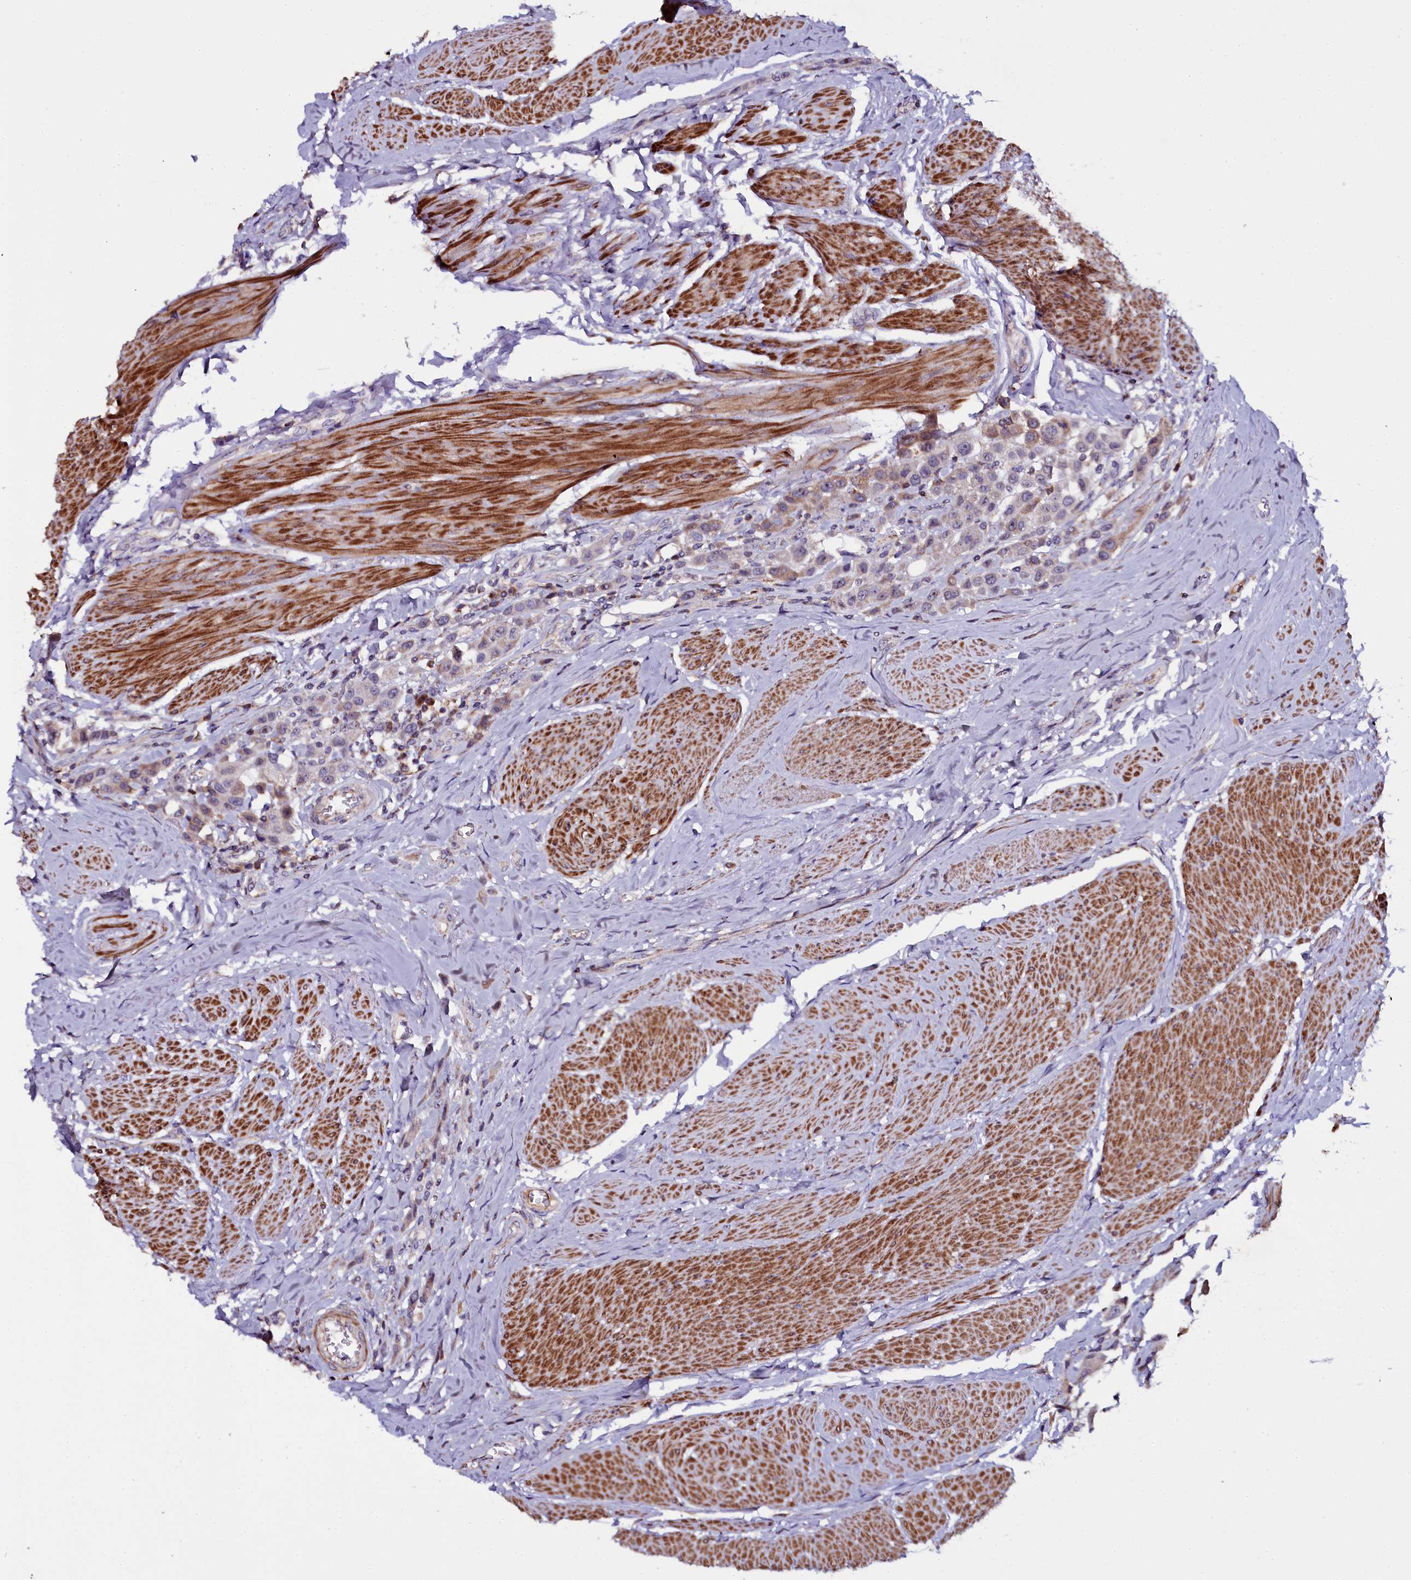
{"staining": {"intensity": "weak", "quantity": "<25%", "location": "cytoplasmic/membranous"}, "tissue": "urothelial cancer", "cell_type": "Tumor cells", "image_type": "cancer", "snomed": [{"axis": "morphology", "description": "Urothelial carcinoma, High grade"}, {"axis": "topography", "description": "Urinary bladder"}], "caption": "Immunohistochemistry of urothelial carcinoma (high-grade) demonstrates no staining in tumor cells.", "gene": "NAA80", "patient": {"sex": "male", "age": 50}}